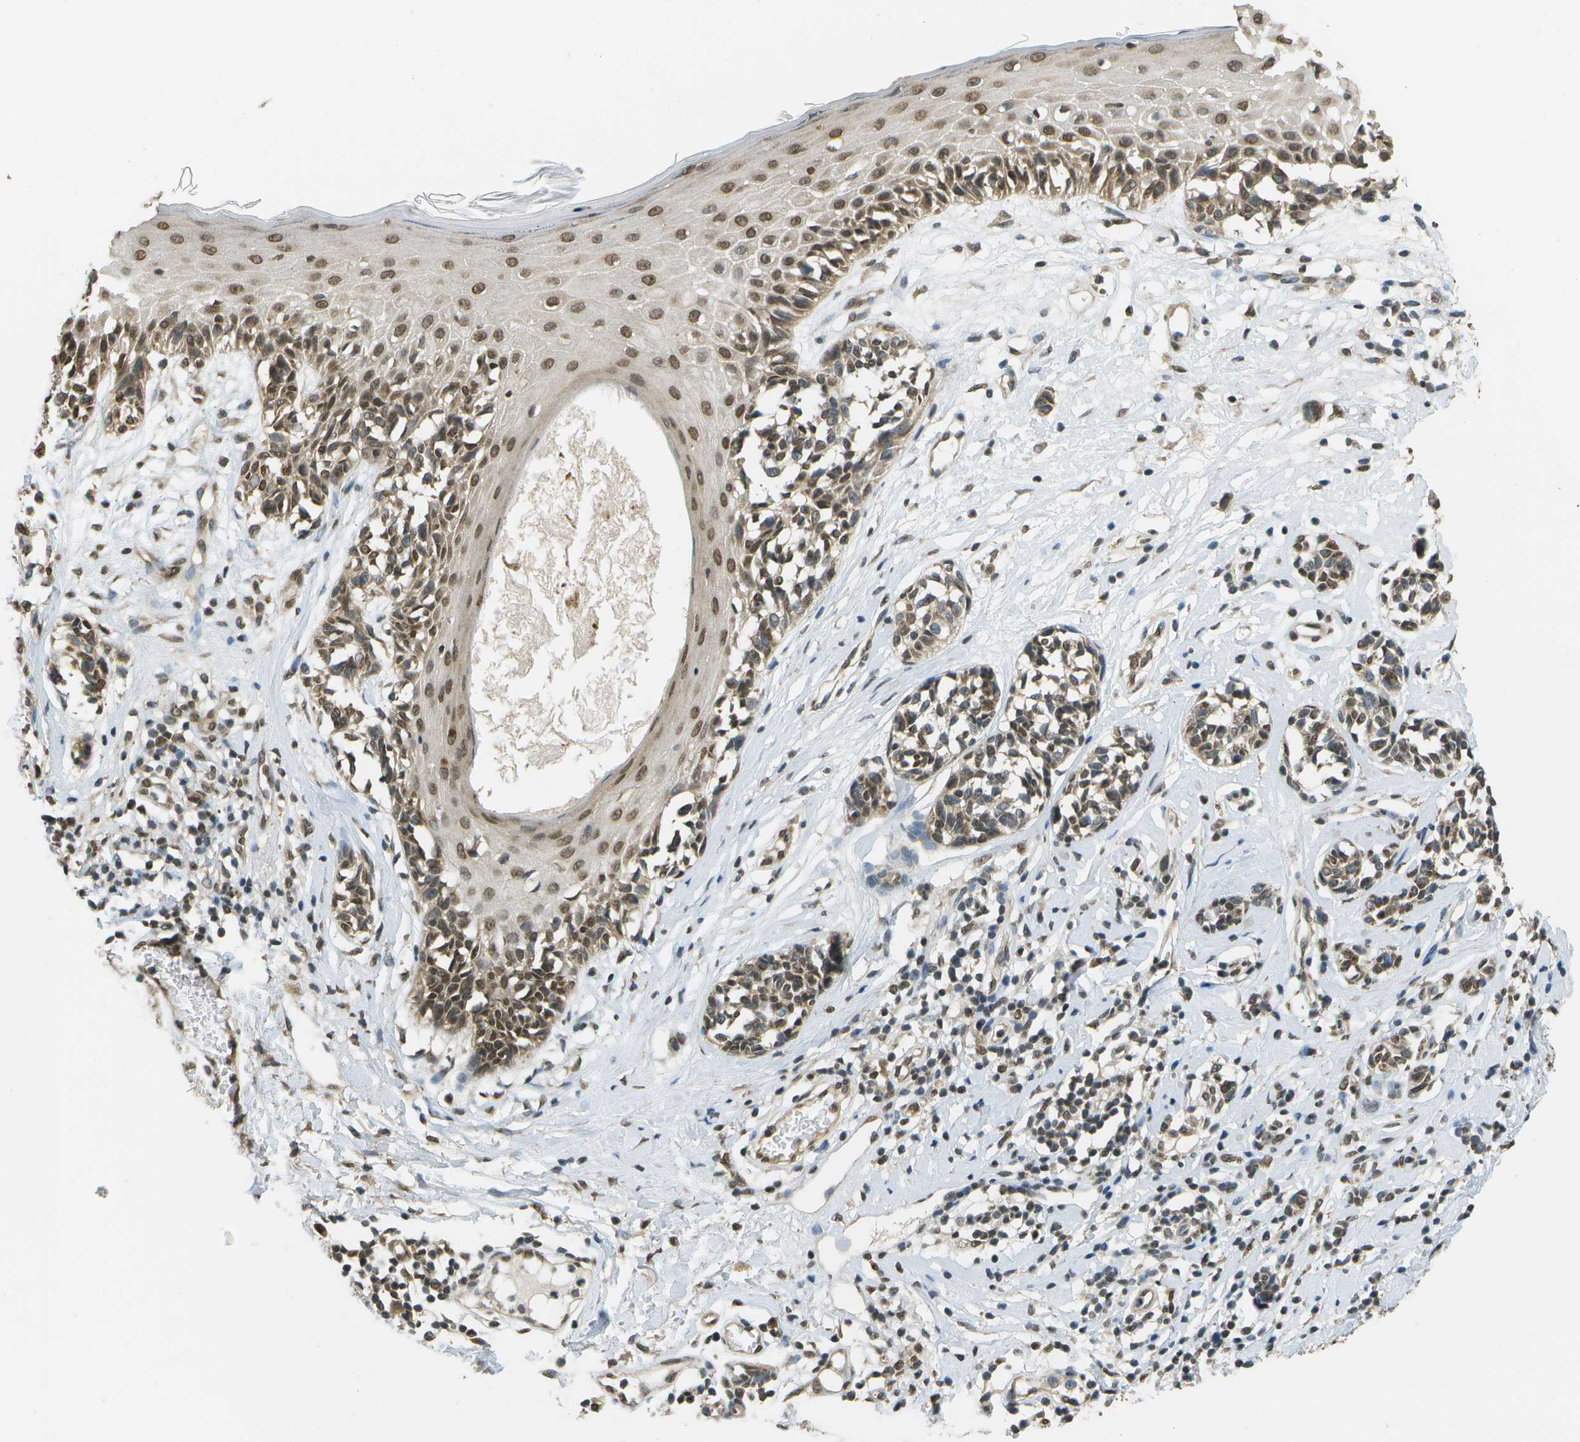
{"staining": {"intensity": "weak", "quantity": ">75%", "location": "nuclear"}, "tissue": "melanoma", "cell_type": "Tumor cells", "image_type": "cancer", "snomed": [{"axis": "morphology", "description": "Malignant melanoma, NOS"}, {"axis": "topography", "description": "Skin"}], "caption": "This photomicrograph exhibits immunohistochemistry (IHC) staining of malignant melanoma, with low weak nuclear positivity in approximately >75% of tumor cells.", "gene": "ABL2", "patient": {"sex": "male", "age": 64}}